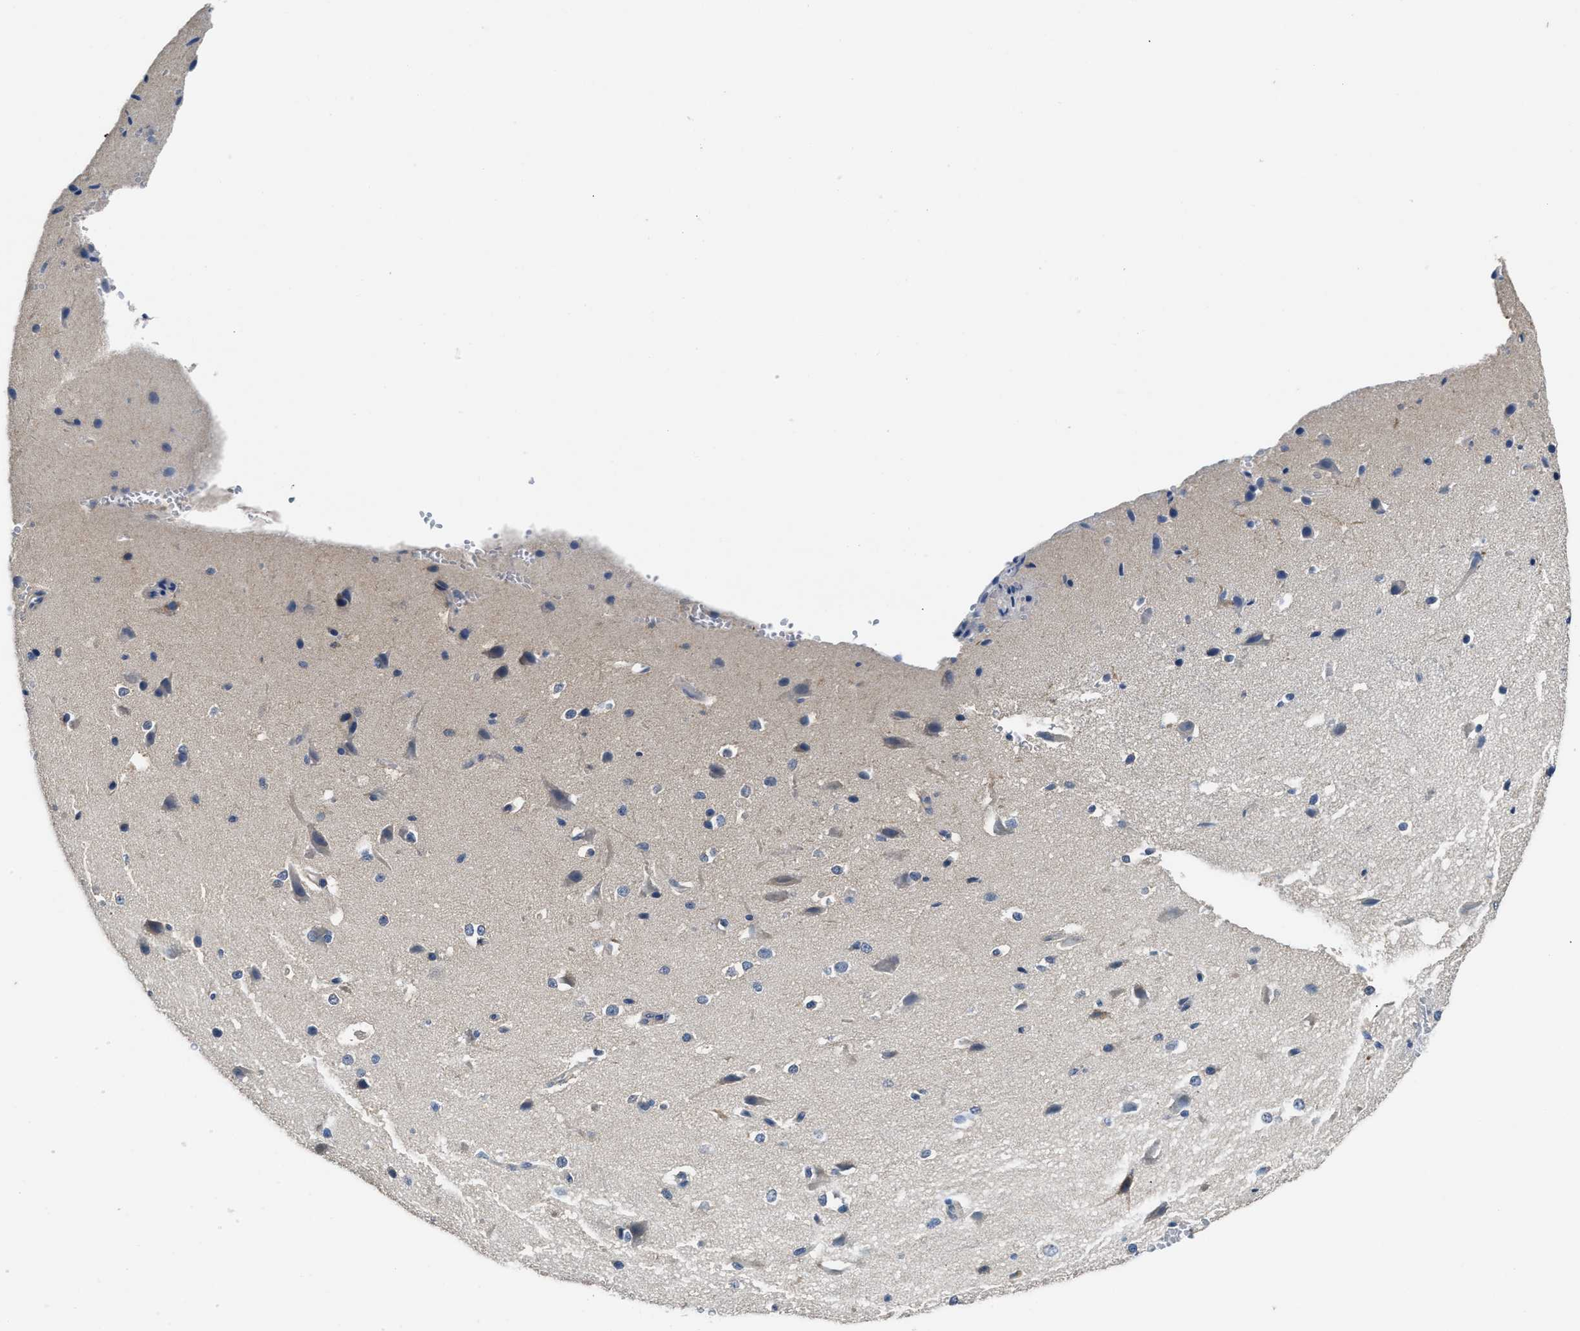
{"staining": {"intensity": "negative", "quantity": "none", "location": "none"}, "tissue": "cerebral cortex", "cell_type": "Endothelial cells", "image_type": "normal", "snomed": [{"axis": "morphology", "description": "Normal tissue, NOS"}, {"axis": "morphology", "description": "Developmental malformation"}, {"axis": "topography", "description": "Cerebral cortex"}], "caption": "Endothelial cells show no significant protein staining in unremarkable cerebral cortex. Brightfield microscopy of immunohistochemistry (IHC) stained with DAB (3,3'-diaminobenzidine) (brown) and hematoxylin (blue), captured at high magnification.", "gene": "INHA", "patient": {"sex": "female", "age": 30}}